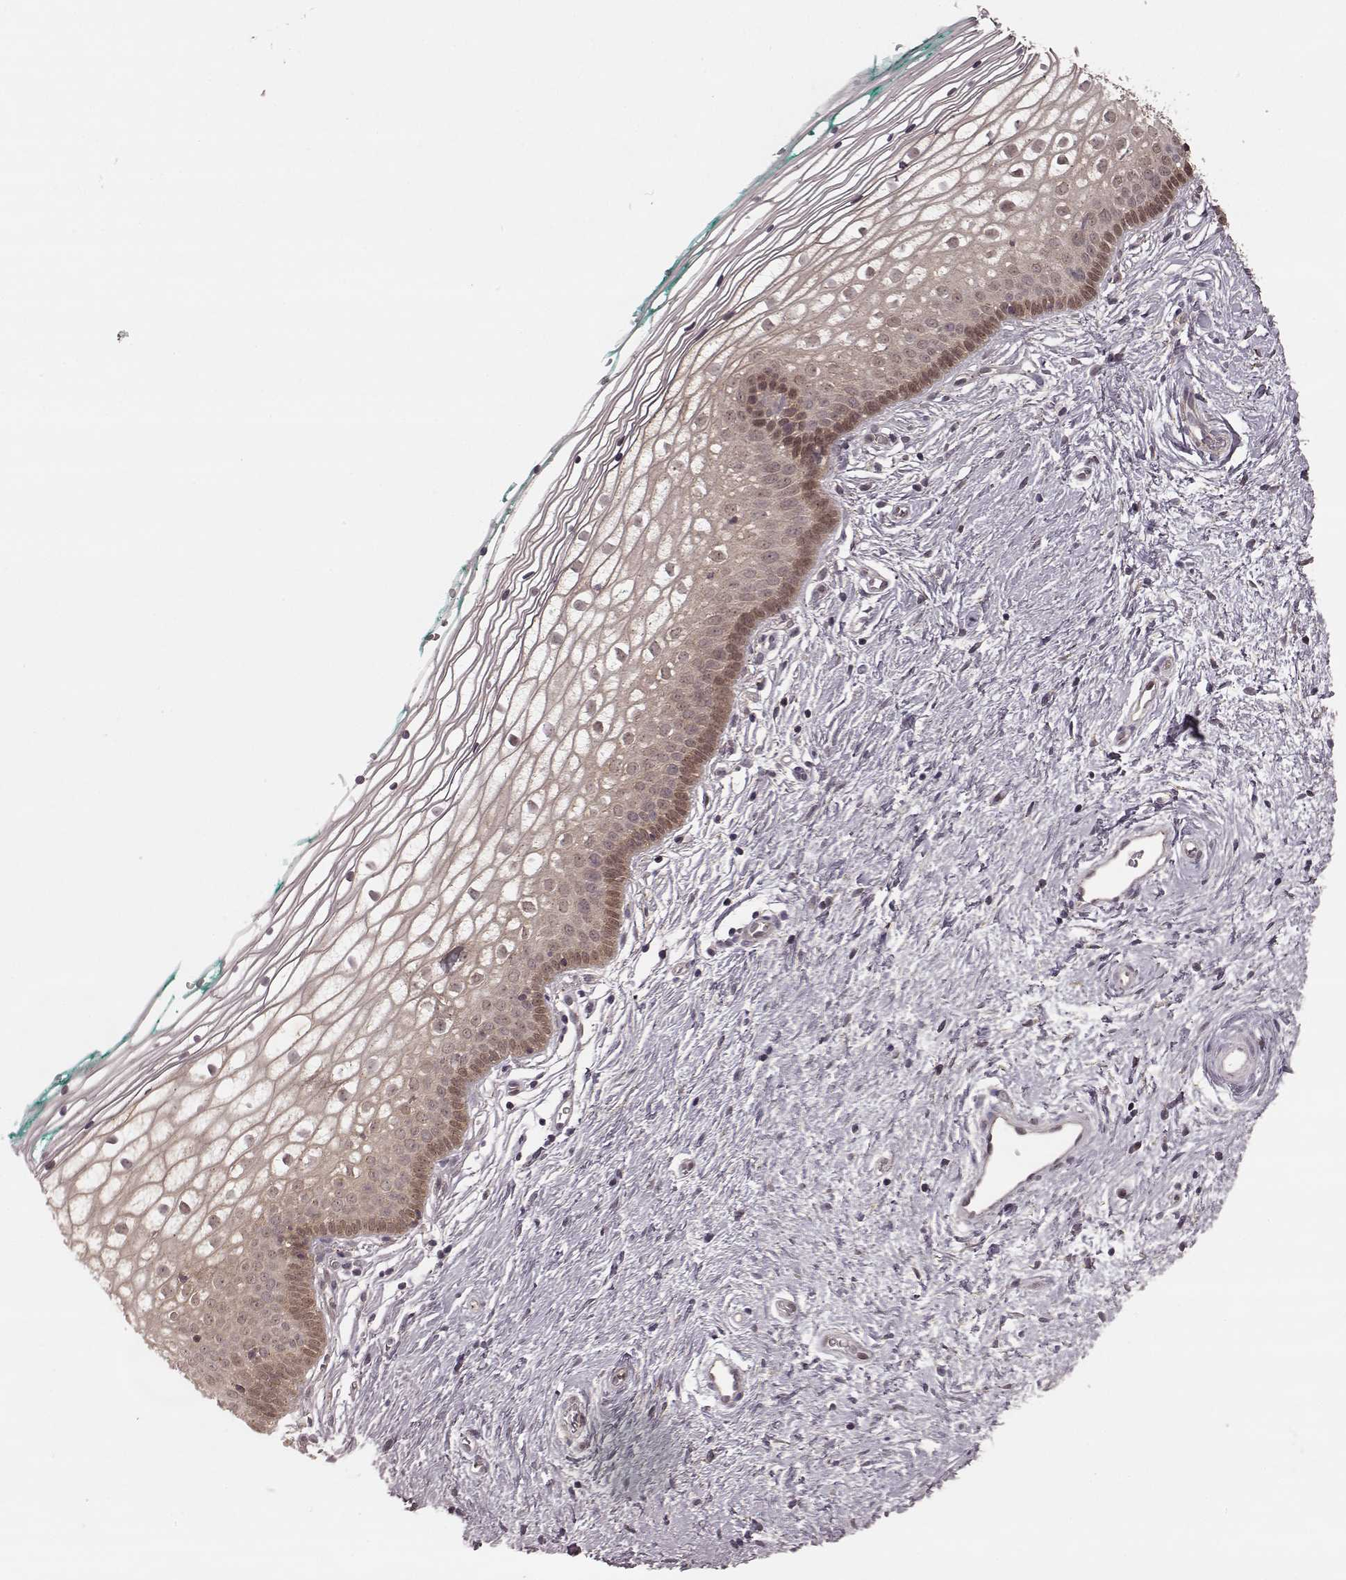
{"staining": {"intensity": "weak", "quantity": "25%-75%", "location": "cytoplasmic/membranous,nuclear"}, "tissue": "vagina", "cell_type": "Squamous epithelial cells", "image_type": "normal", "snomed": [{"axis": "morphology", "description": "Normal tissue, NOS"}, {"axis": "topography", "description": "Vagina"}], "caption": "IHC of benign vagina exhibits low levels of weak cytoplasmic/membranous,nuclear expression in approximately 25%-75% of squamous epithelial cells. (brown staining indicates protein expression, while blue staining denotes nuclei).", "gene": "GSS", "patient": {"sex": "female", "age": 36}}